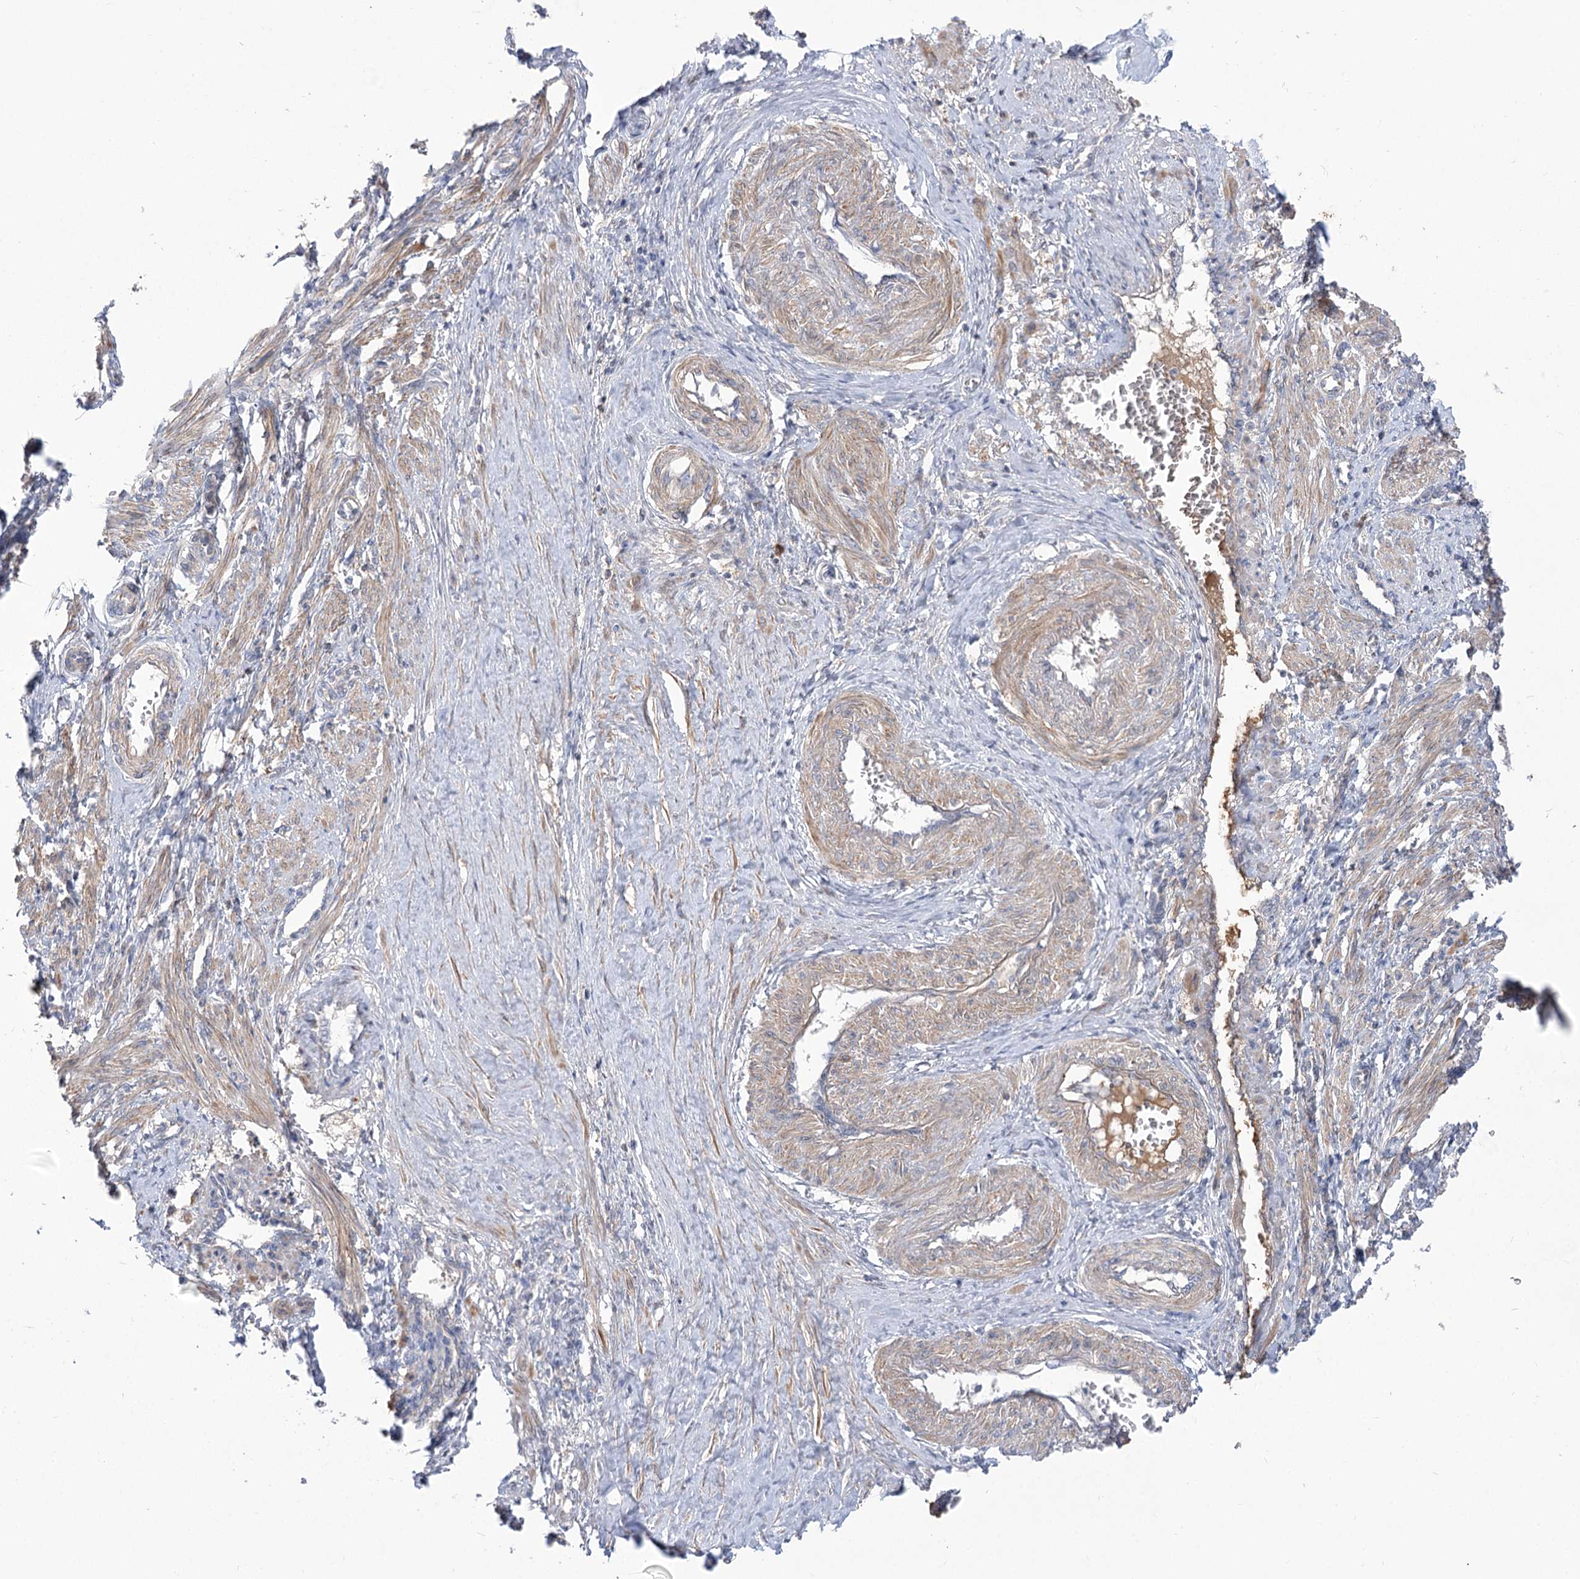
{"staining": {"intensity": "moderate", "quantity": ">75%", "location": "cytoplasmic/membranous"}, "tissue": "smooth muscle", "cell_type": "Smooth muscle cells", "image_type": "normal", "snomed": [{"axis": "morphology", "description": "Normal tissue, NOS"}, {"axis": "topography", "description": "Endometrium"}], "caption": "This image shows IHC staining of unremarkable human smooth muscle, with medium moderate cytoplasmic/membranous staining in about >75% of smooth muscle cells.", "gene": "GBF1", "patient": {"sex": "female", "age": 33}}